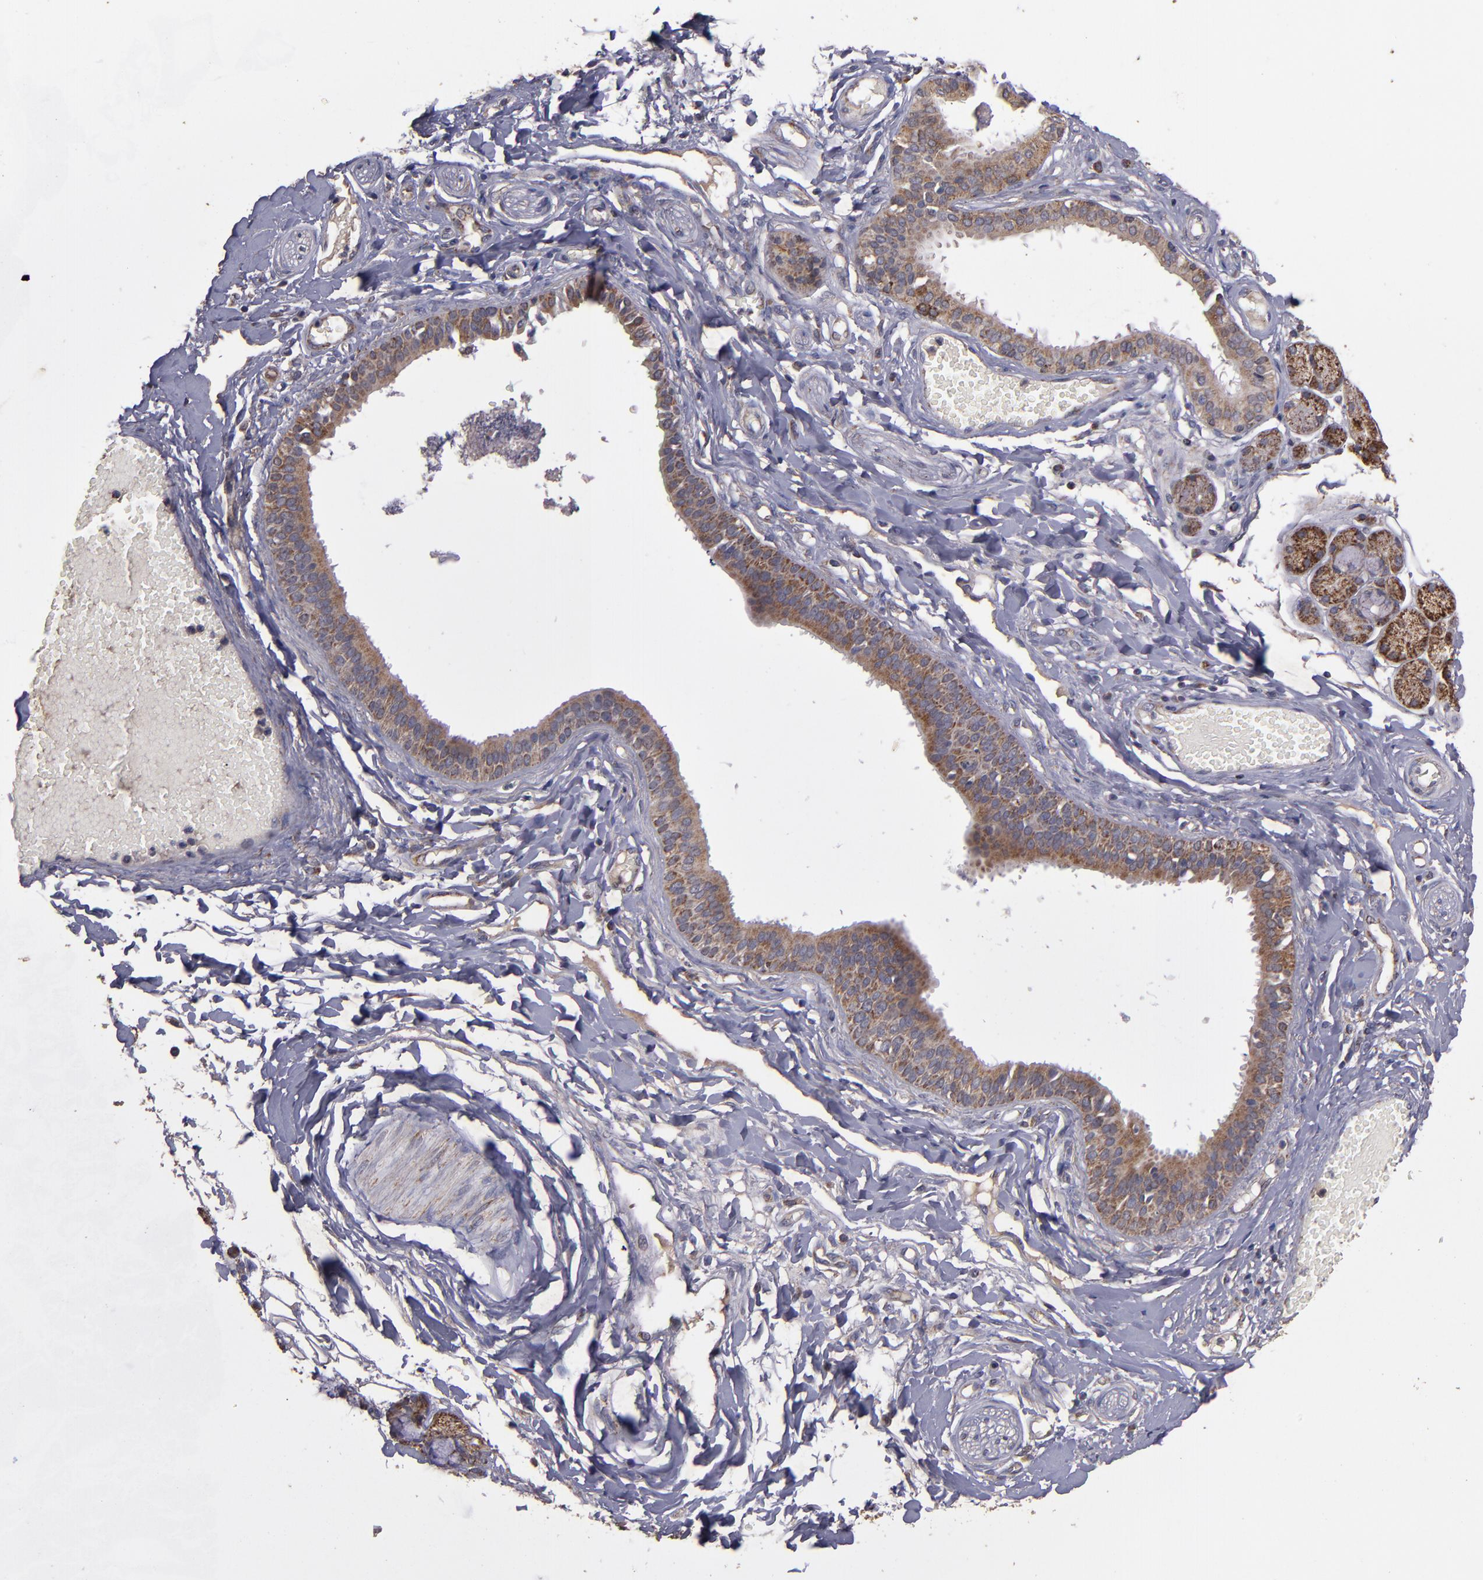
{"staining": {"intensity": "strong", "quantity": ">75%", "location": "cytoplasmic/membranous"}, "tissue": "salivary gland", "cell_type": "Glandular cells", "image_type": "normal", "snomed": [{"axis": "morphology", "description": "Normal tissue, NOS"}, {"axis": "topography", "description": "Skeletal muscle"}, {"axis": "topography", "description": "Oral tissue"}, {"axis": "topography", "description": "Salivary gland"}, {"axis": "topography", "description": "Peripheral nerve tissue"}], "caption": "Immunohistochemistry staining of normal salivary gland, which exhibits high levels of strong cytoplasmic/membranous staining in about >75% of glandular cells indicating strong cytoplasmic/membranous protein staining. The staining was performed using DAB (brown) for protein detection and nuclei were counterstained in hematoxylin (blue).", "gene": "TIMM9", "patient": {"sex": "male", "age": 54}}